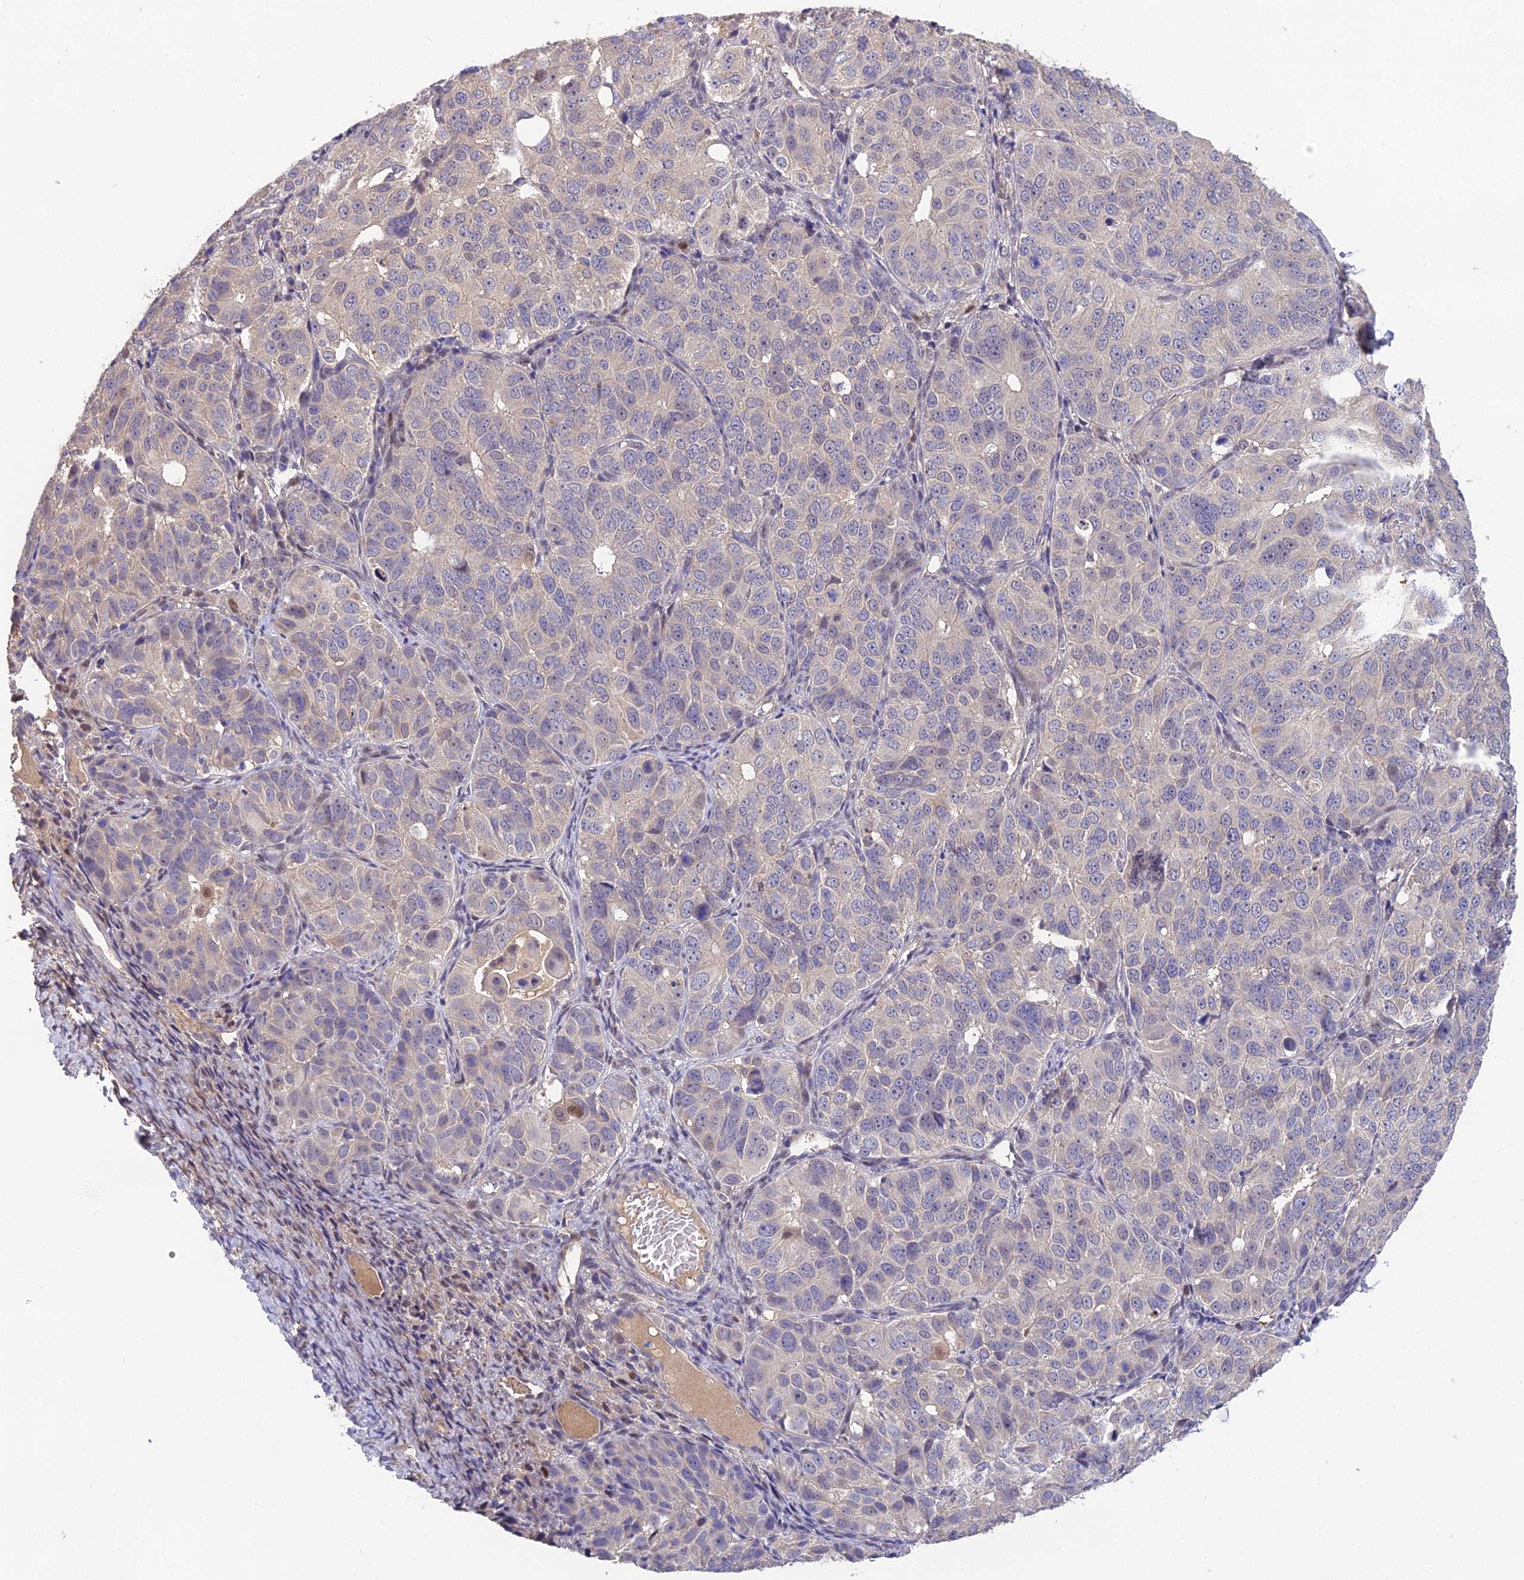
{"staining": {"intensity": "negative", "quantity": "none", "location": "none"}, "tissue": "ovarian cancer", "cell_type": "Tumor cells", "image_type": "cancer", "snomed": [{"axis": "morphology", "description": "Carcinoma, endometroid"}, {"axis": "topography", "description": "Ovary"}], "caption": "Ovarian cancer was stained to show a protein in brown. There is no significant expression in tumor cells.", "gene": "PUS10", "patient": {"sex": "female", "age": 51}}